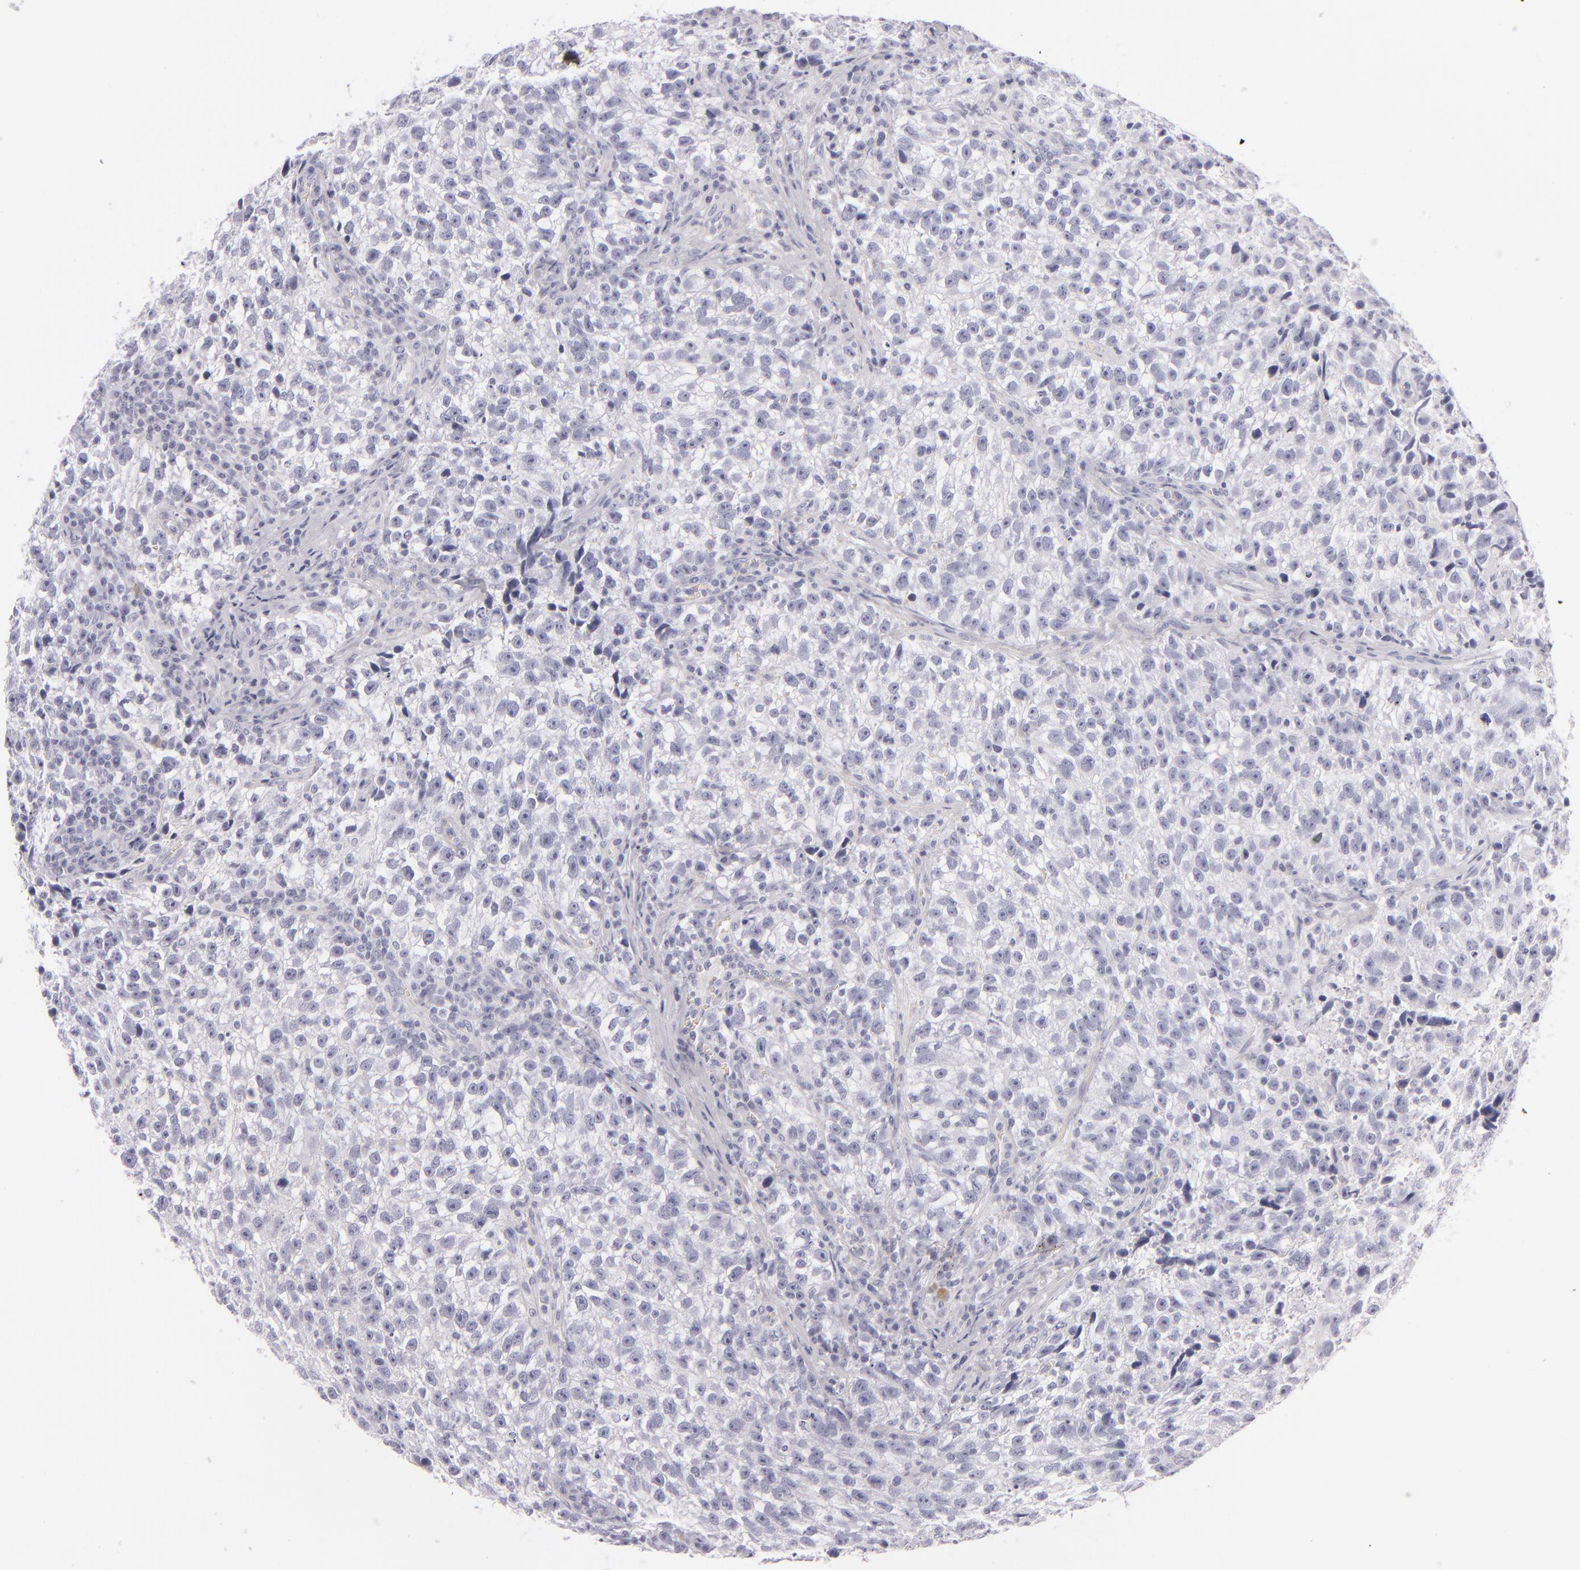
{"staining": {"intensity": "negative", "quantity": "none", "location": "none"}, "tissue": "testis cancer", "cell_type": "Tumor cells", "image_type": "cancer", "snomed": [{"axis": "morphology", "description": "Seminoma, NOS"}, {"axis": "topography", "description": "Testis"}], "caption": "Seminoma (testis) was stained to show a protein in brown. There is no significant expression in tumor cells.", "gene": "CDX2", "patient": {"sex": "male", "age": 38}}